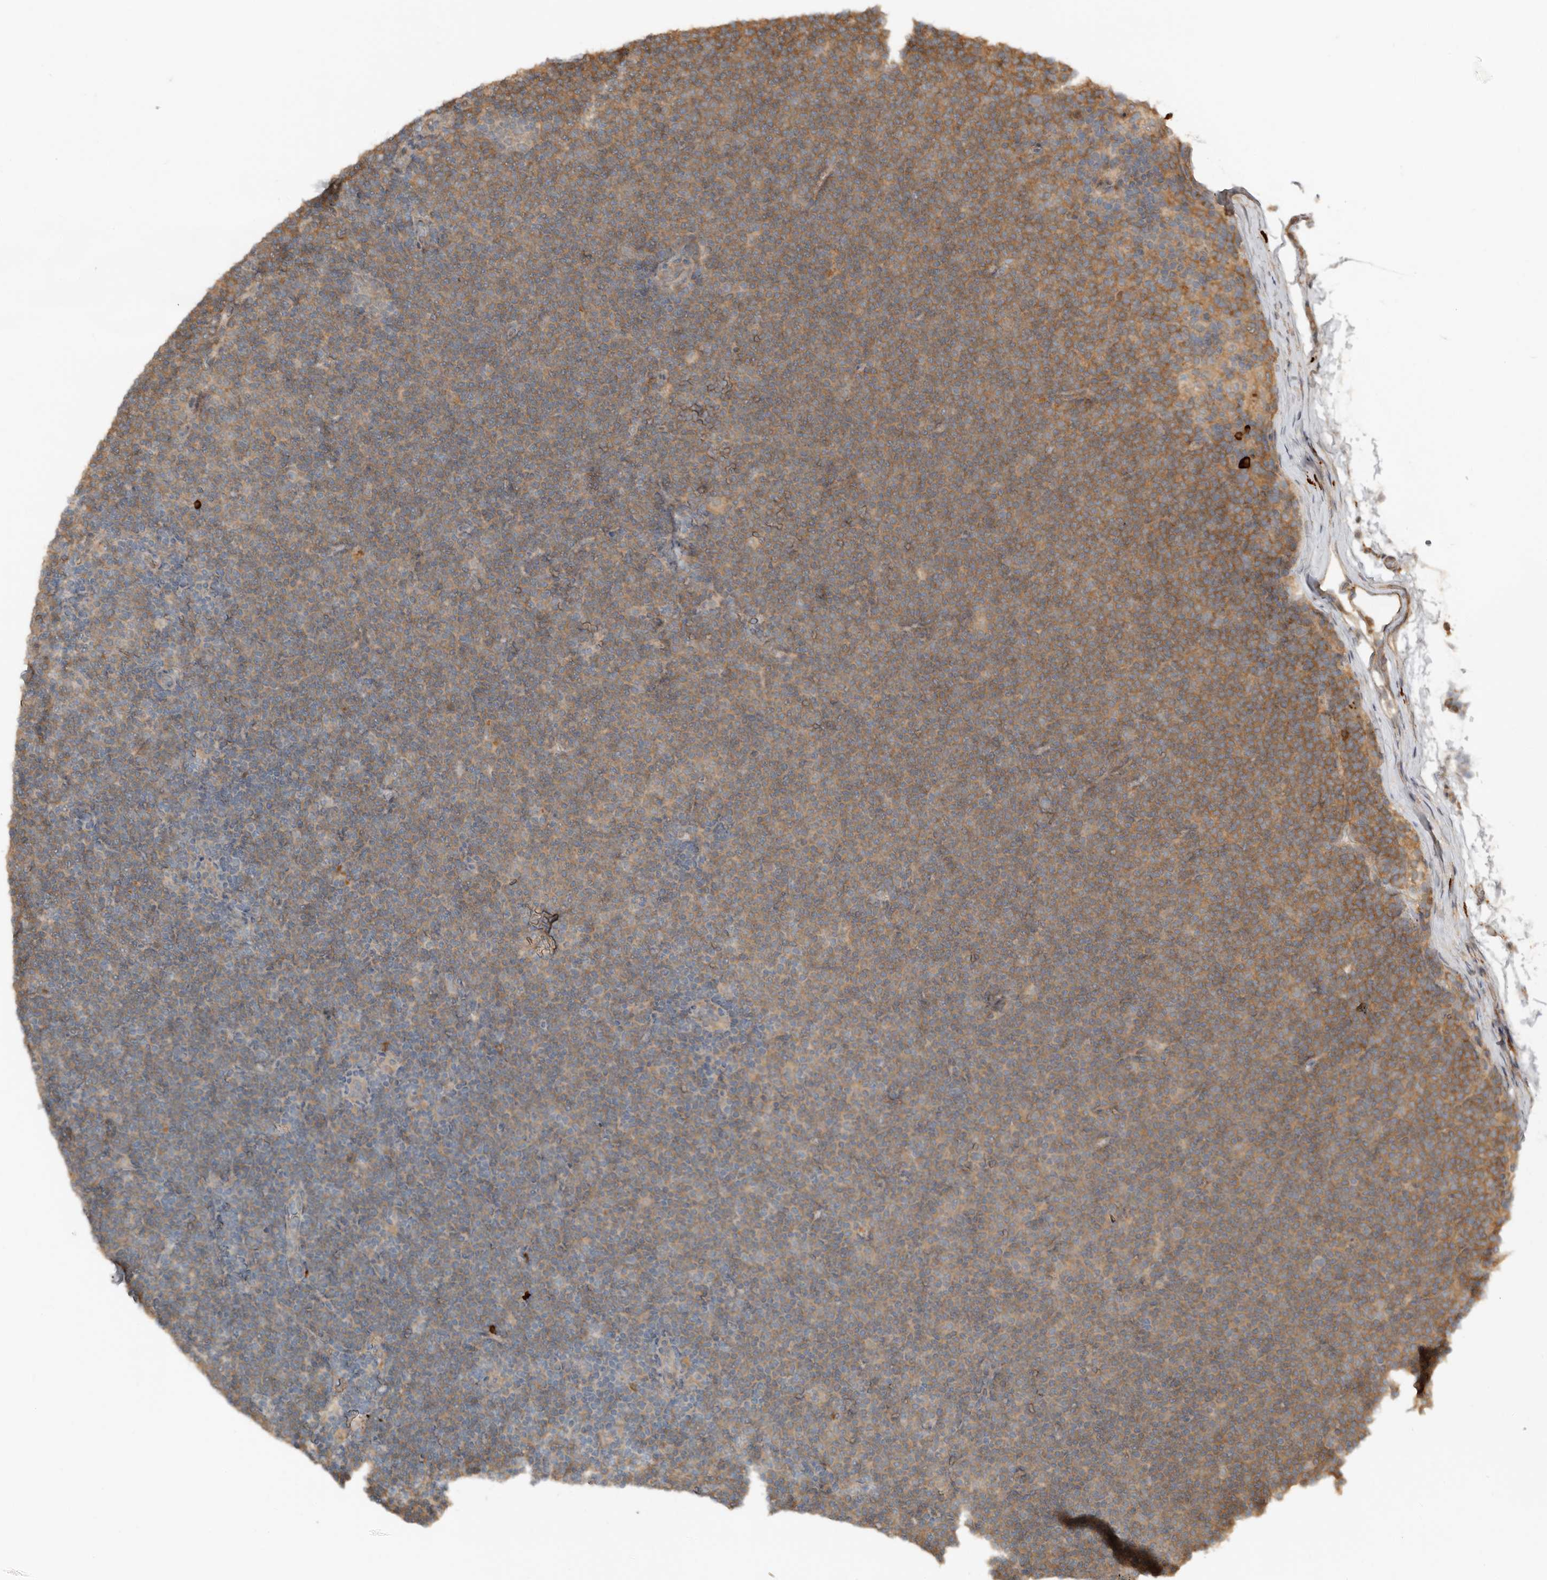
{"staining": {"intensity": "moderate", "quantity": ">75%", "location": "cytoplasmic/membranous"}, "tissue": "lymphoma", "cell_type": "Tumor cells", "image_type": "cancer", "snomed": [{"axis": "morphology", "description": "Malignant lymphoma, non-Hodgkin's type, Low grade"}, {"axis": "topography", "description": "Lymph node"}], "caption": "Malignant lymphoma, non-Hodgkin's type (low-grade) stained for a protein (brown) shows moderate cytoplasmic/membranous positive positivity in about >75% of tumor cells.", "gene": "TEAD3", "patient": {"sex": "female", "age": 53}}